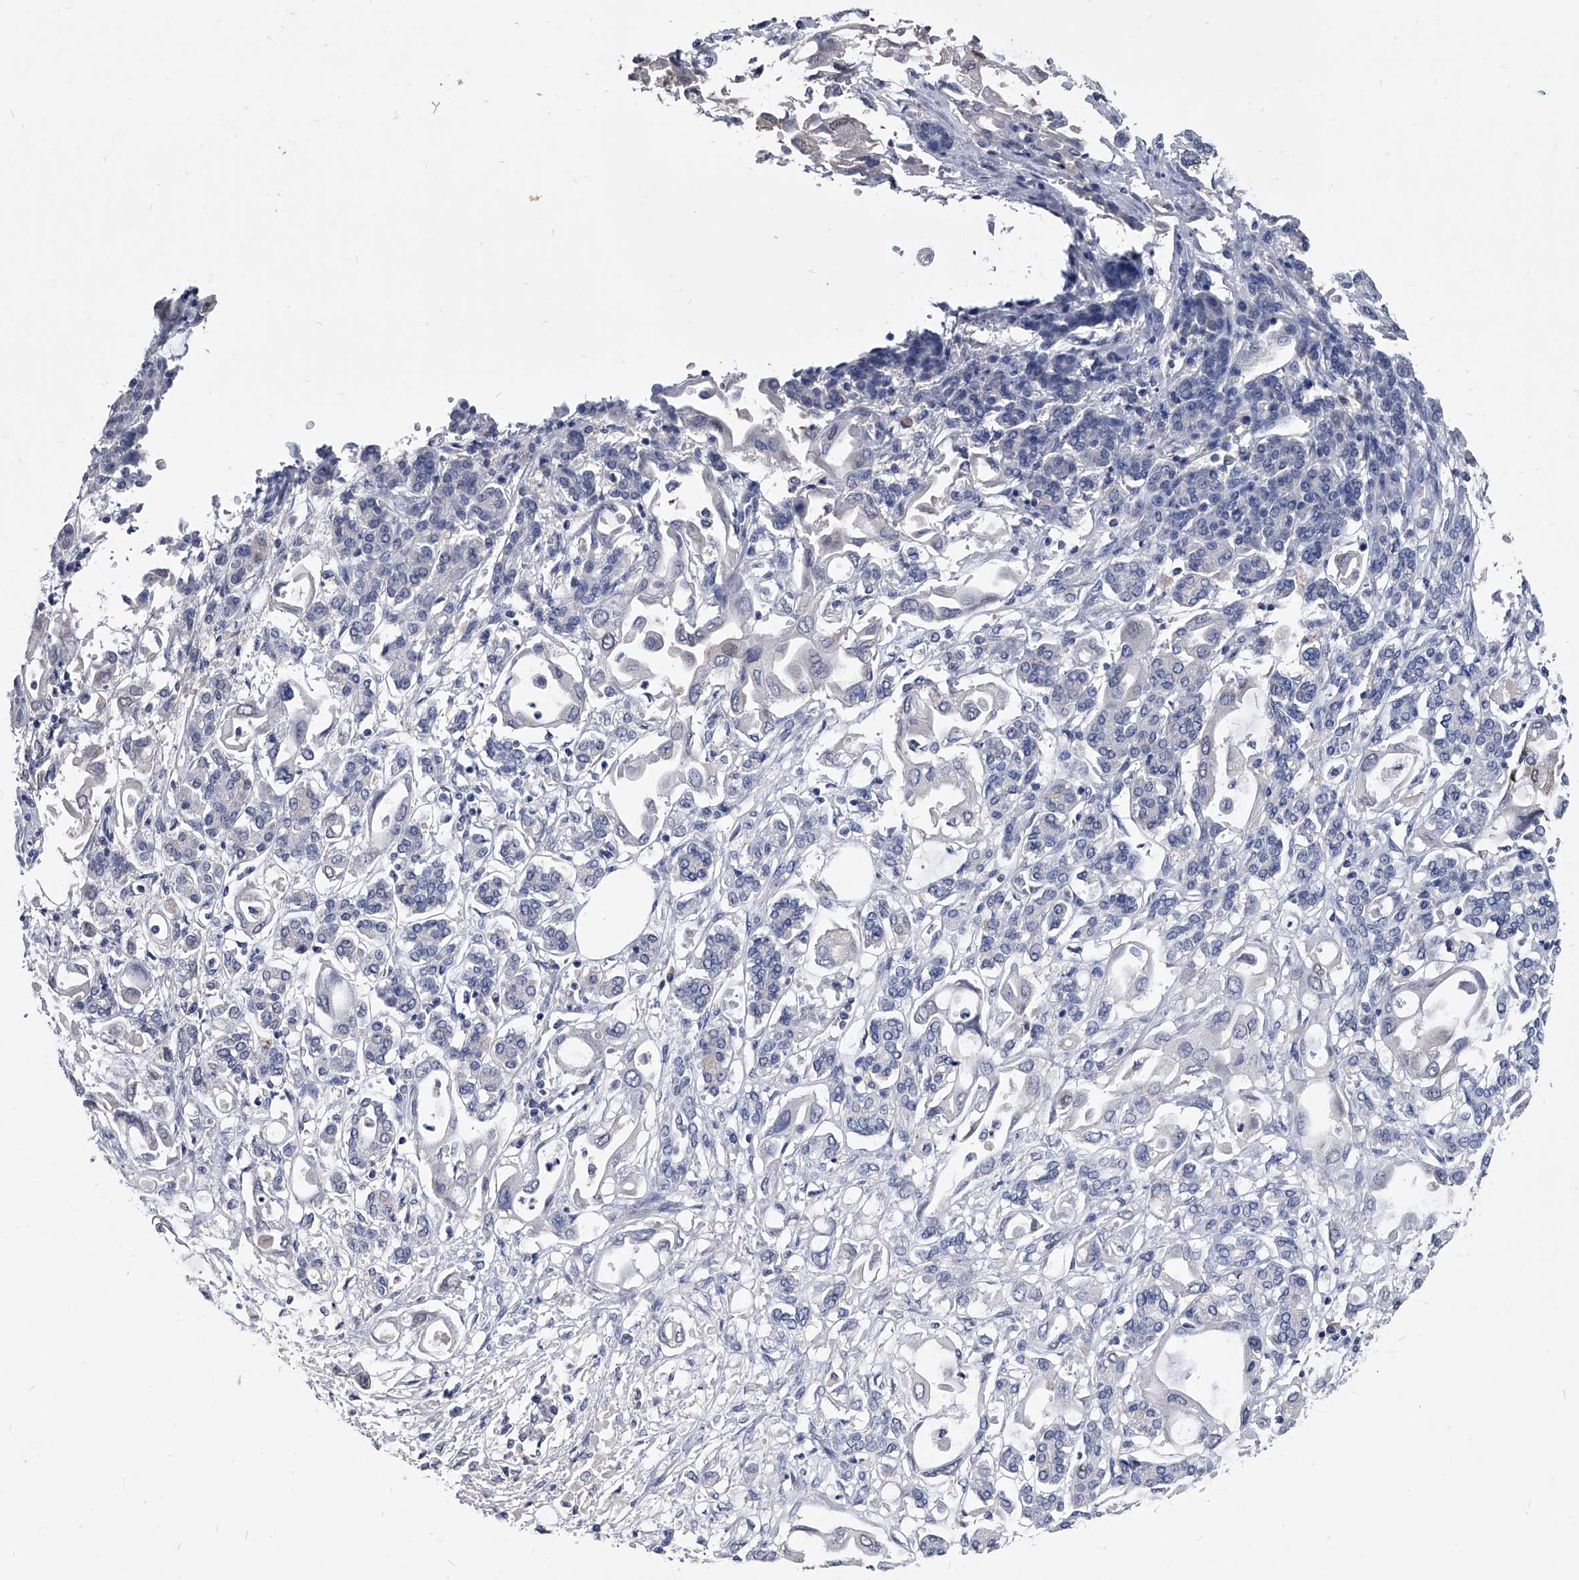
{"staining": {"intensity": "negative", "quantity": "none", "location": "none"}, "tissue": "pancreatic cancer", "cell_type": "Tumor cells", "image_type": "cancer", "snomed": [{"axis": "morphology", "description": "Adenocarcinoma, NOS"}, {"axis": "topography", "description": "Pancreas"}], "caption": "Image shows no significant protein staining in tumor cells of pancreatic cancer (adenocarcinoma).", "gene": "BCAS1", "patient": {"sex": "female", "age": 57}}